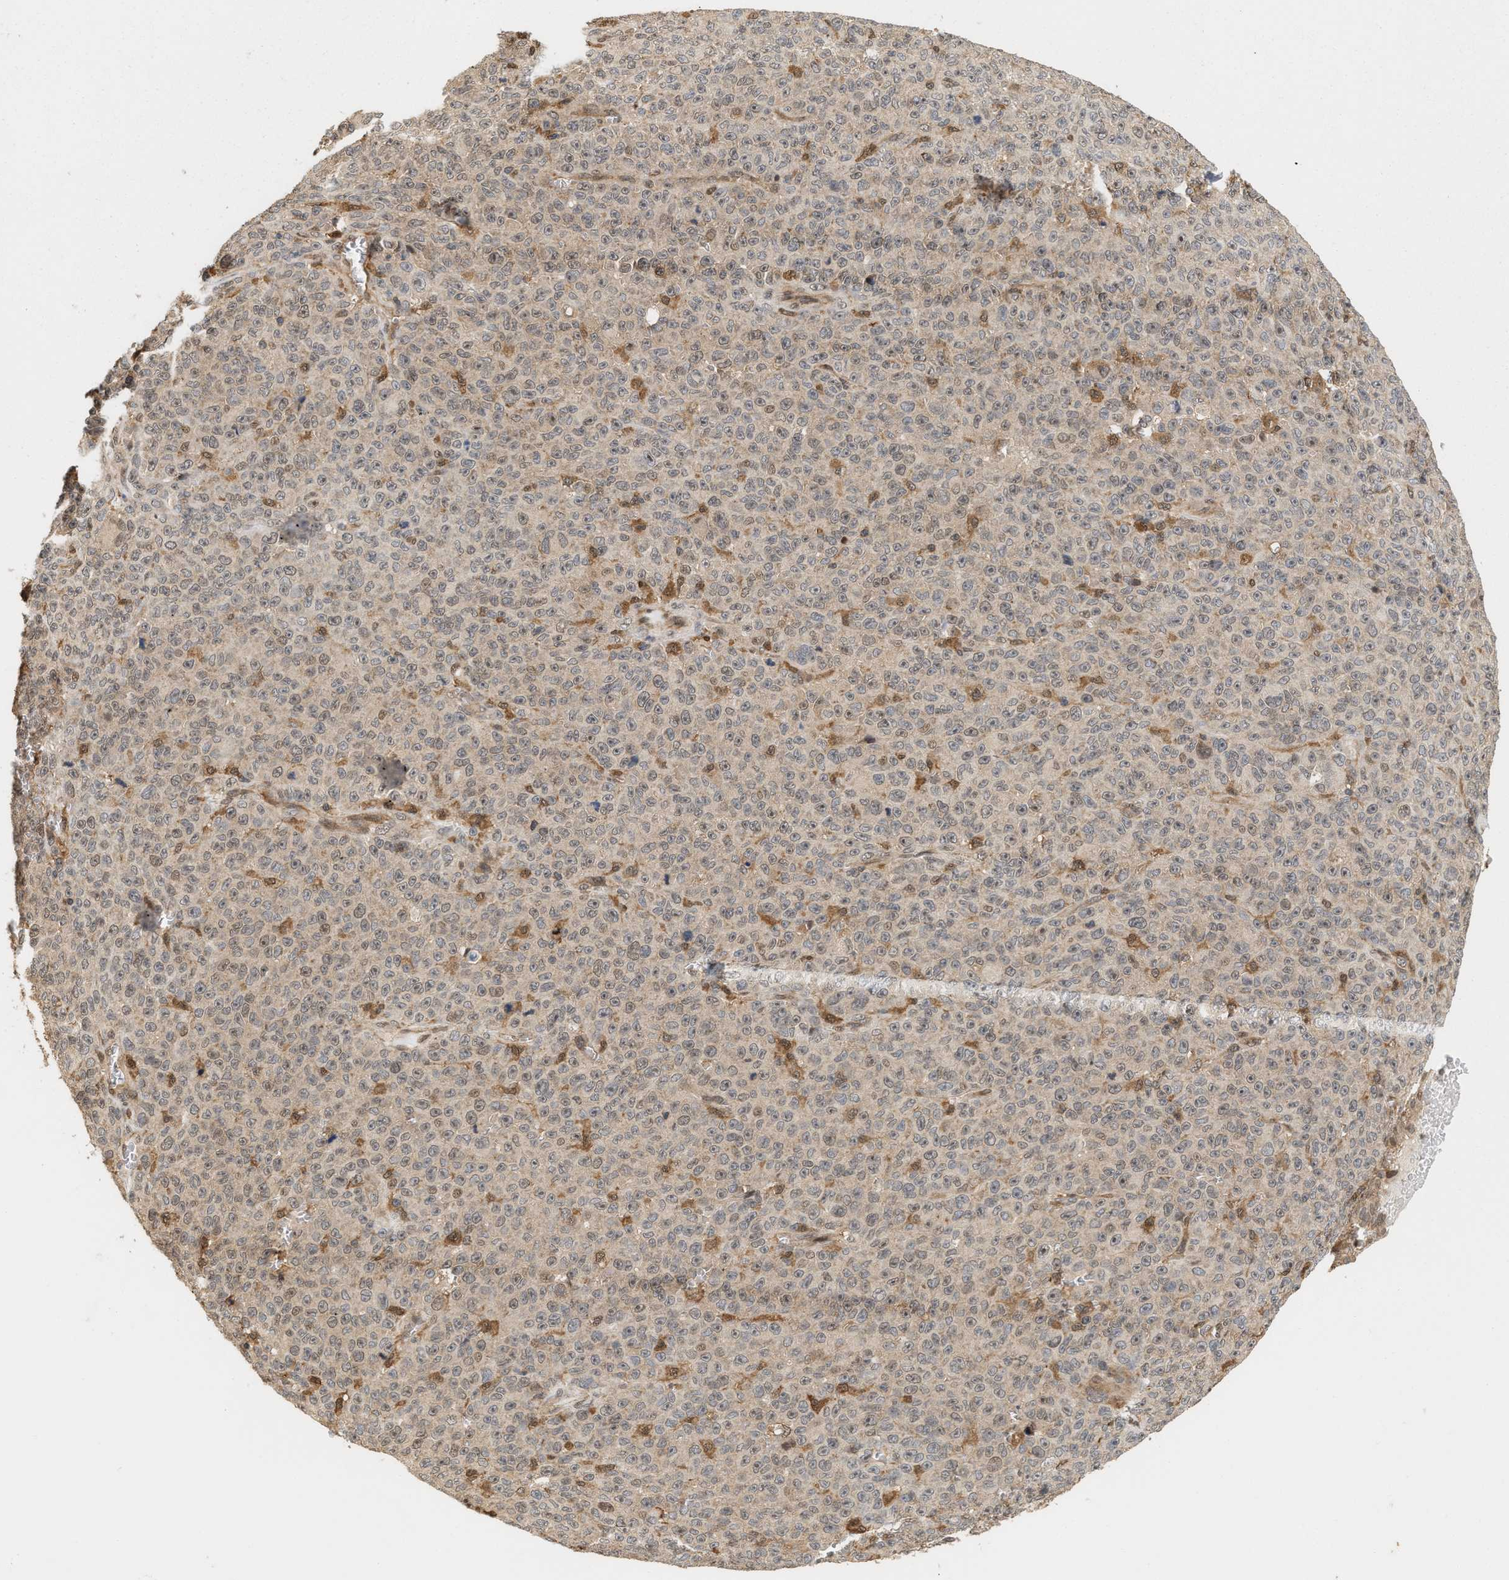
{"staining": {"intensity": "weak", "quantity": "<25%", "location": "nuclear"}, "tissue": "melanoma", "cell_type": "Tumor cells", "image_type": "cancer", "snomed": [{"axis": "morphology", "description": "Malignant melanoma, NOS"}, {"axis": "topography", "description": "Skin"}], "caption": "DAB immunohistochemical staining of malignant melanoma reveals no significant expression in tumor cells.", "gene": "ABHD5", "patient": {"sex": "female", "age": 82}}